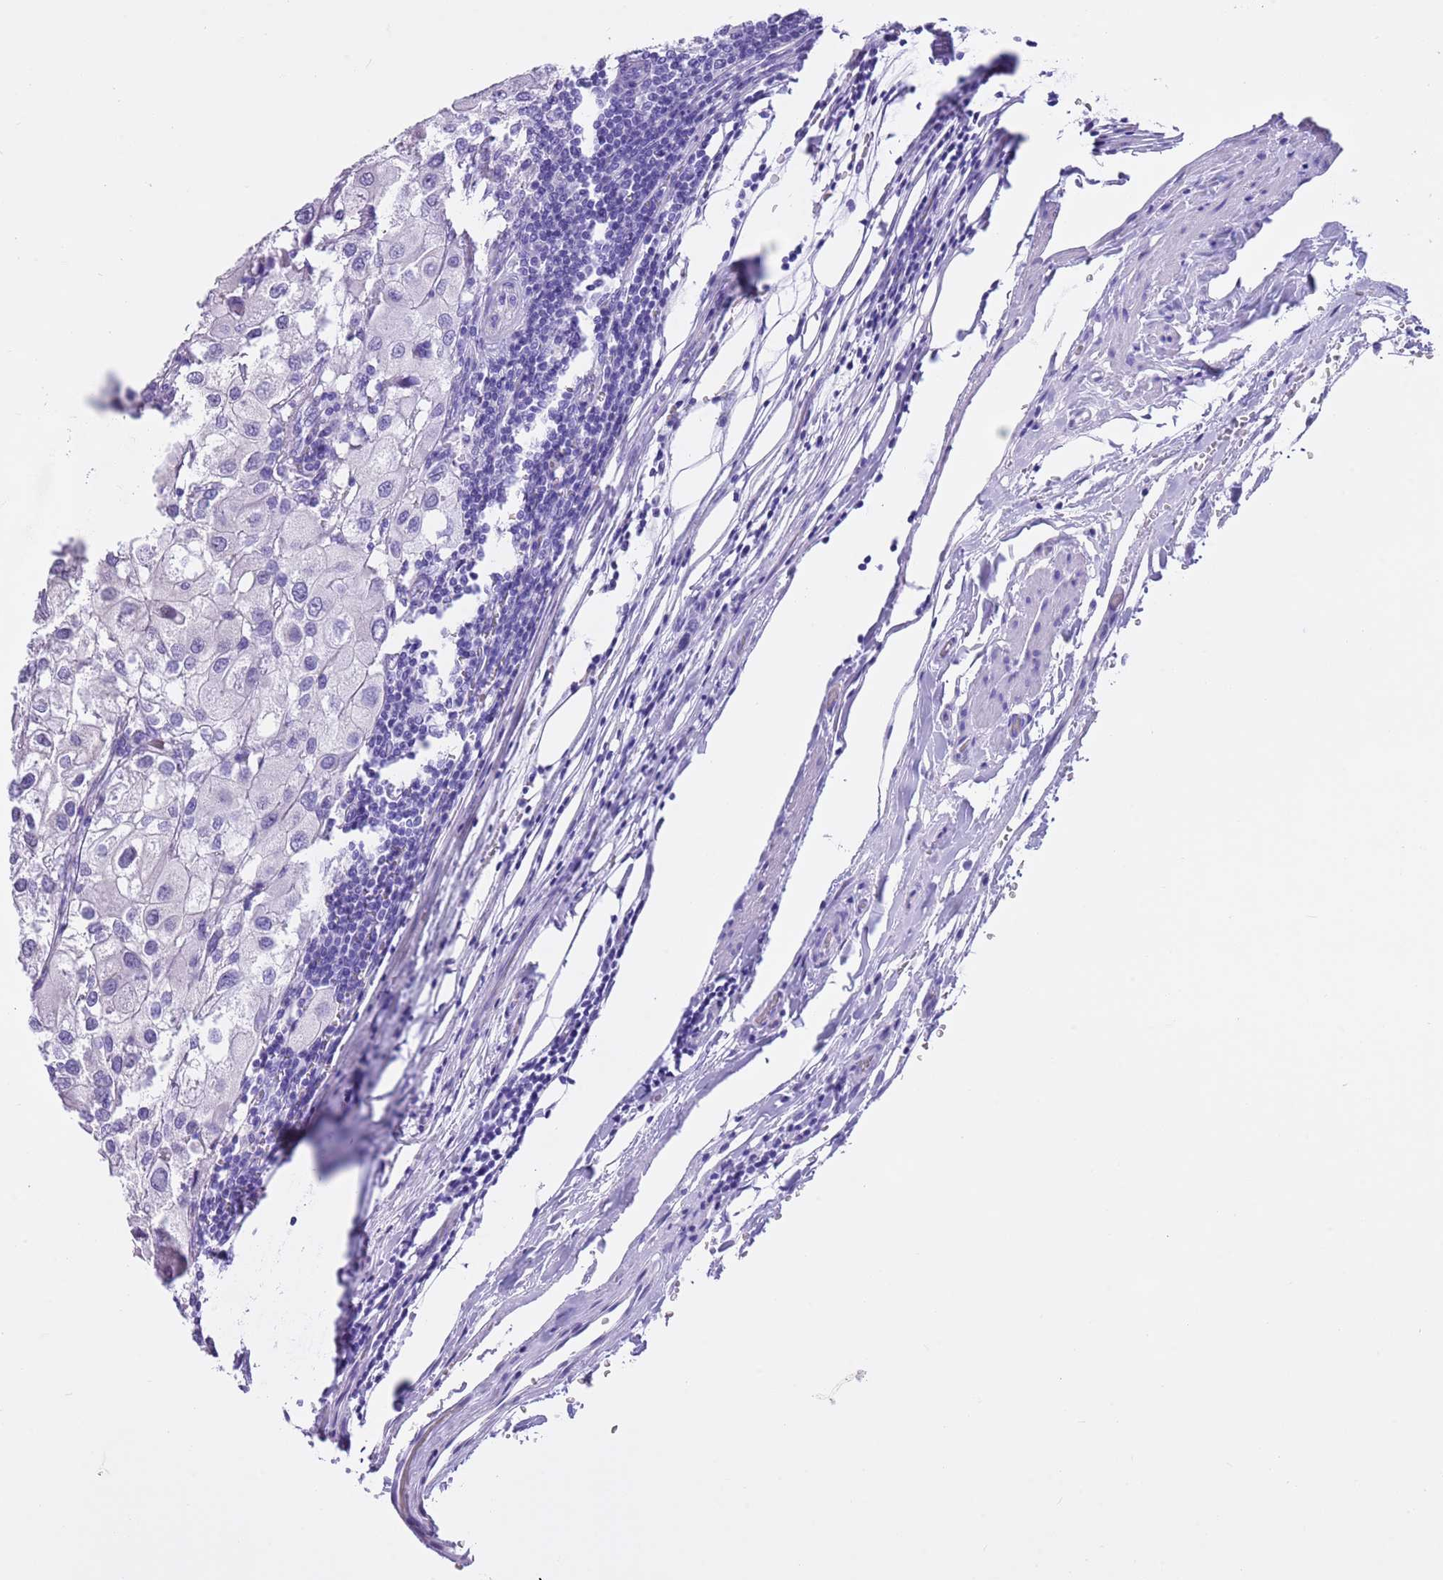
{"staining": {"intensity": "negative", "quantity": "none", "location": "none"}, "tissue": "urothelial cancer", "cell_type": "Tumor cells", "image_type": "cancer", "snomed": [{"axis": "morphology", "description": "Urothelial carcinoma, High grade"}, {"axis": "topography", "description": "Urinary bladder"}], "caption": "Tumor cells are negative for protein expression in human urothelial carcinoma (high-grade).", "gene": "TMEM185B", "patient": {"sex": "male", "age": 64}}